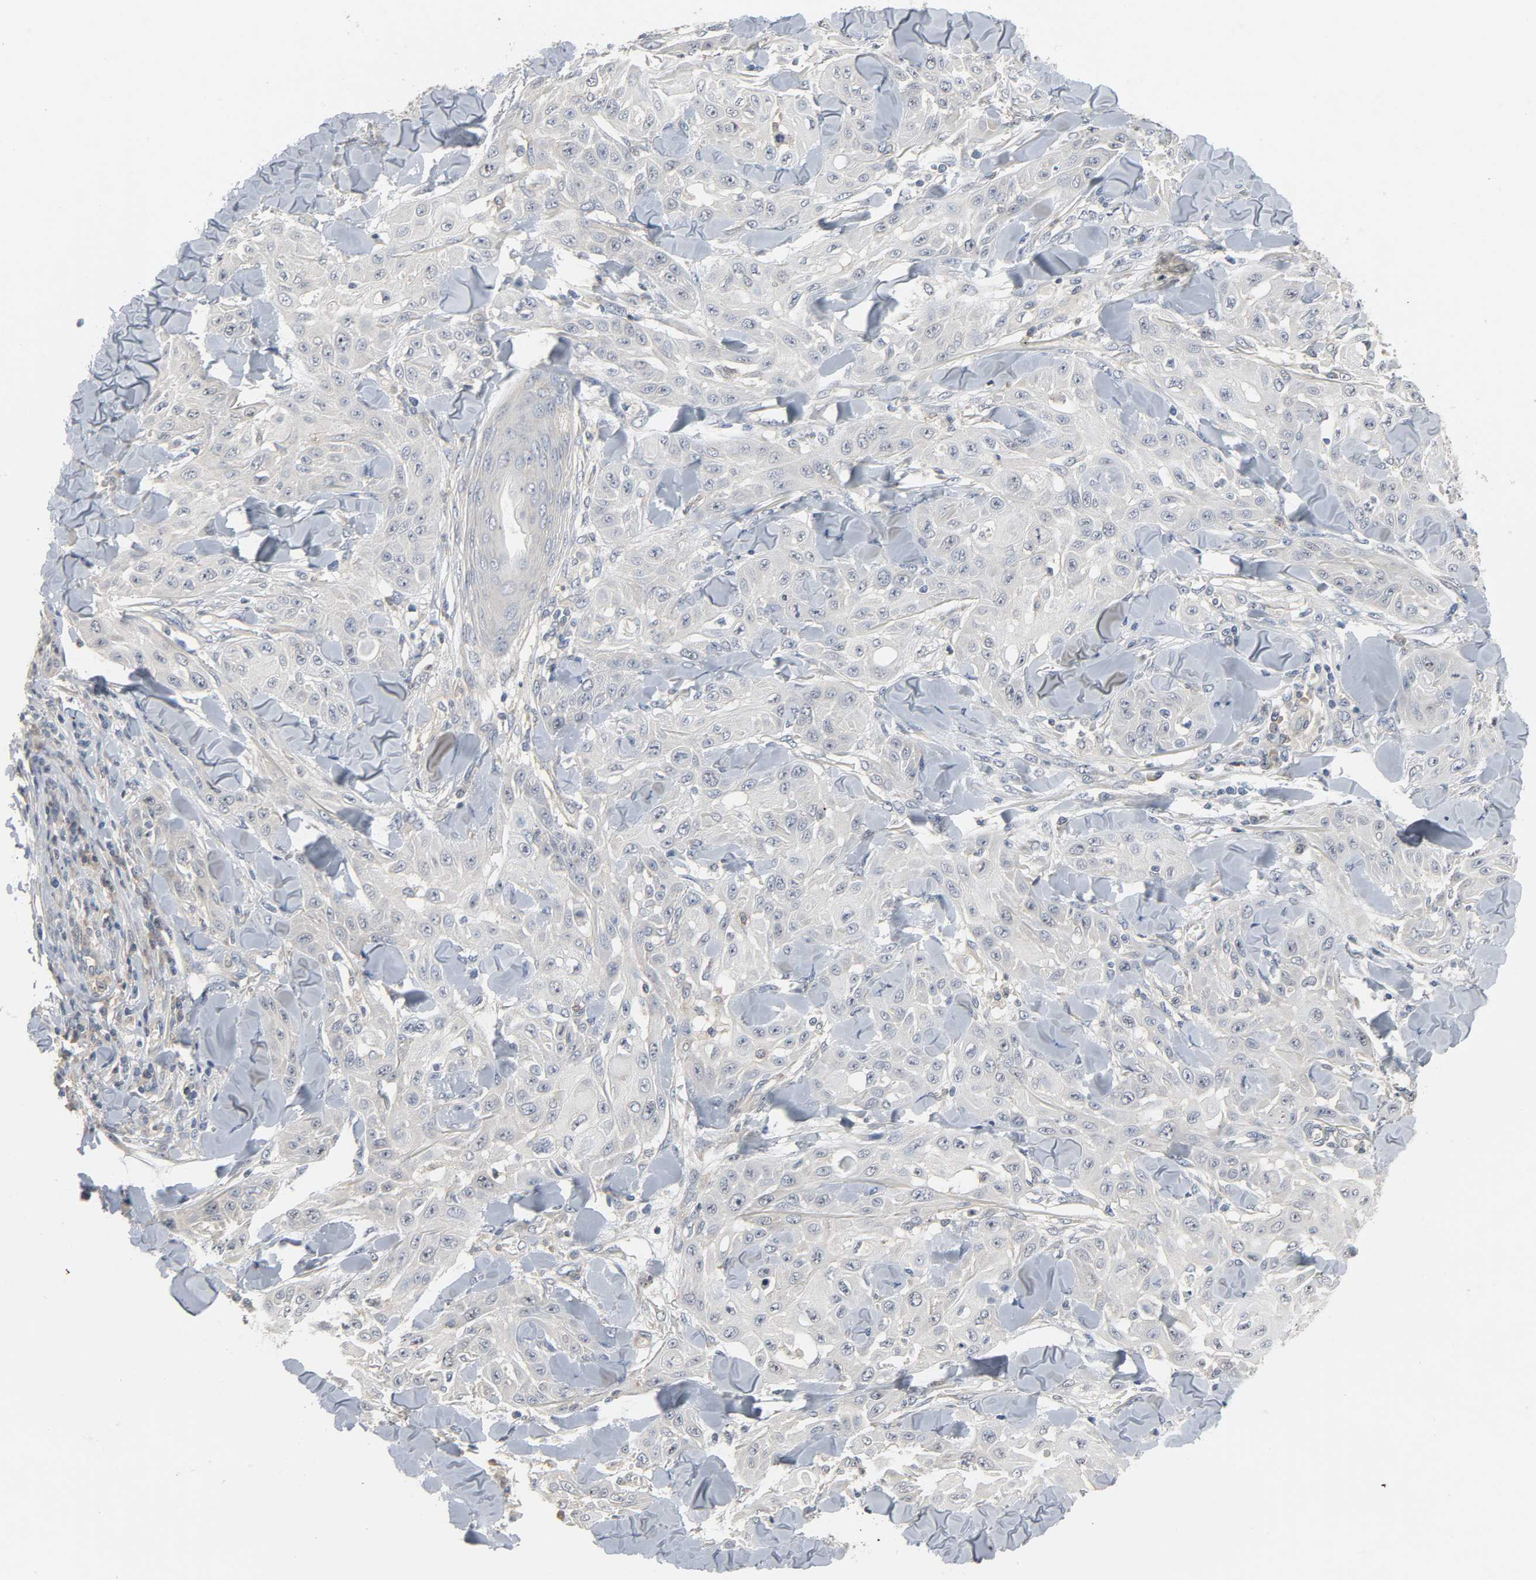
{"staining": {"intensity": "negative", "quantity": "none", "location": "none"}, "tissue": "skin cancer", "cell_type": "Tumor cells", "image_type": "cancer", "snomed": [{"axis": "morphology", "description": "Squamous cell carcinoma, NOS"}, {"axis": "topography", "description": "Skin"}], "caption": "This micrograph is of skin squamous cell carcinoma stained with immunohistochemistry to label a protein in brown with the nuclei are counter-stained blue. There is no positivity in tumor cells.", "gene": "CD4", "patient": {"sex": "male", "age": 24}}